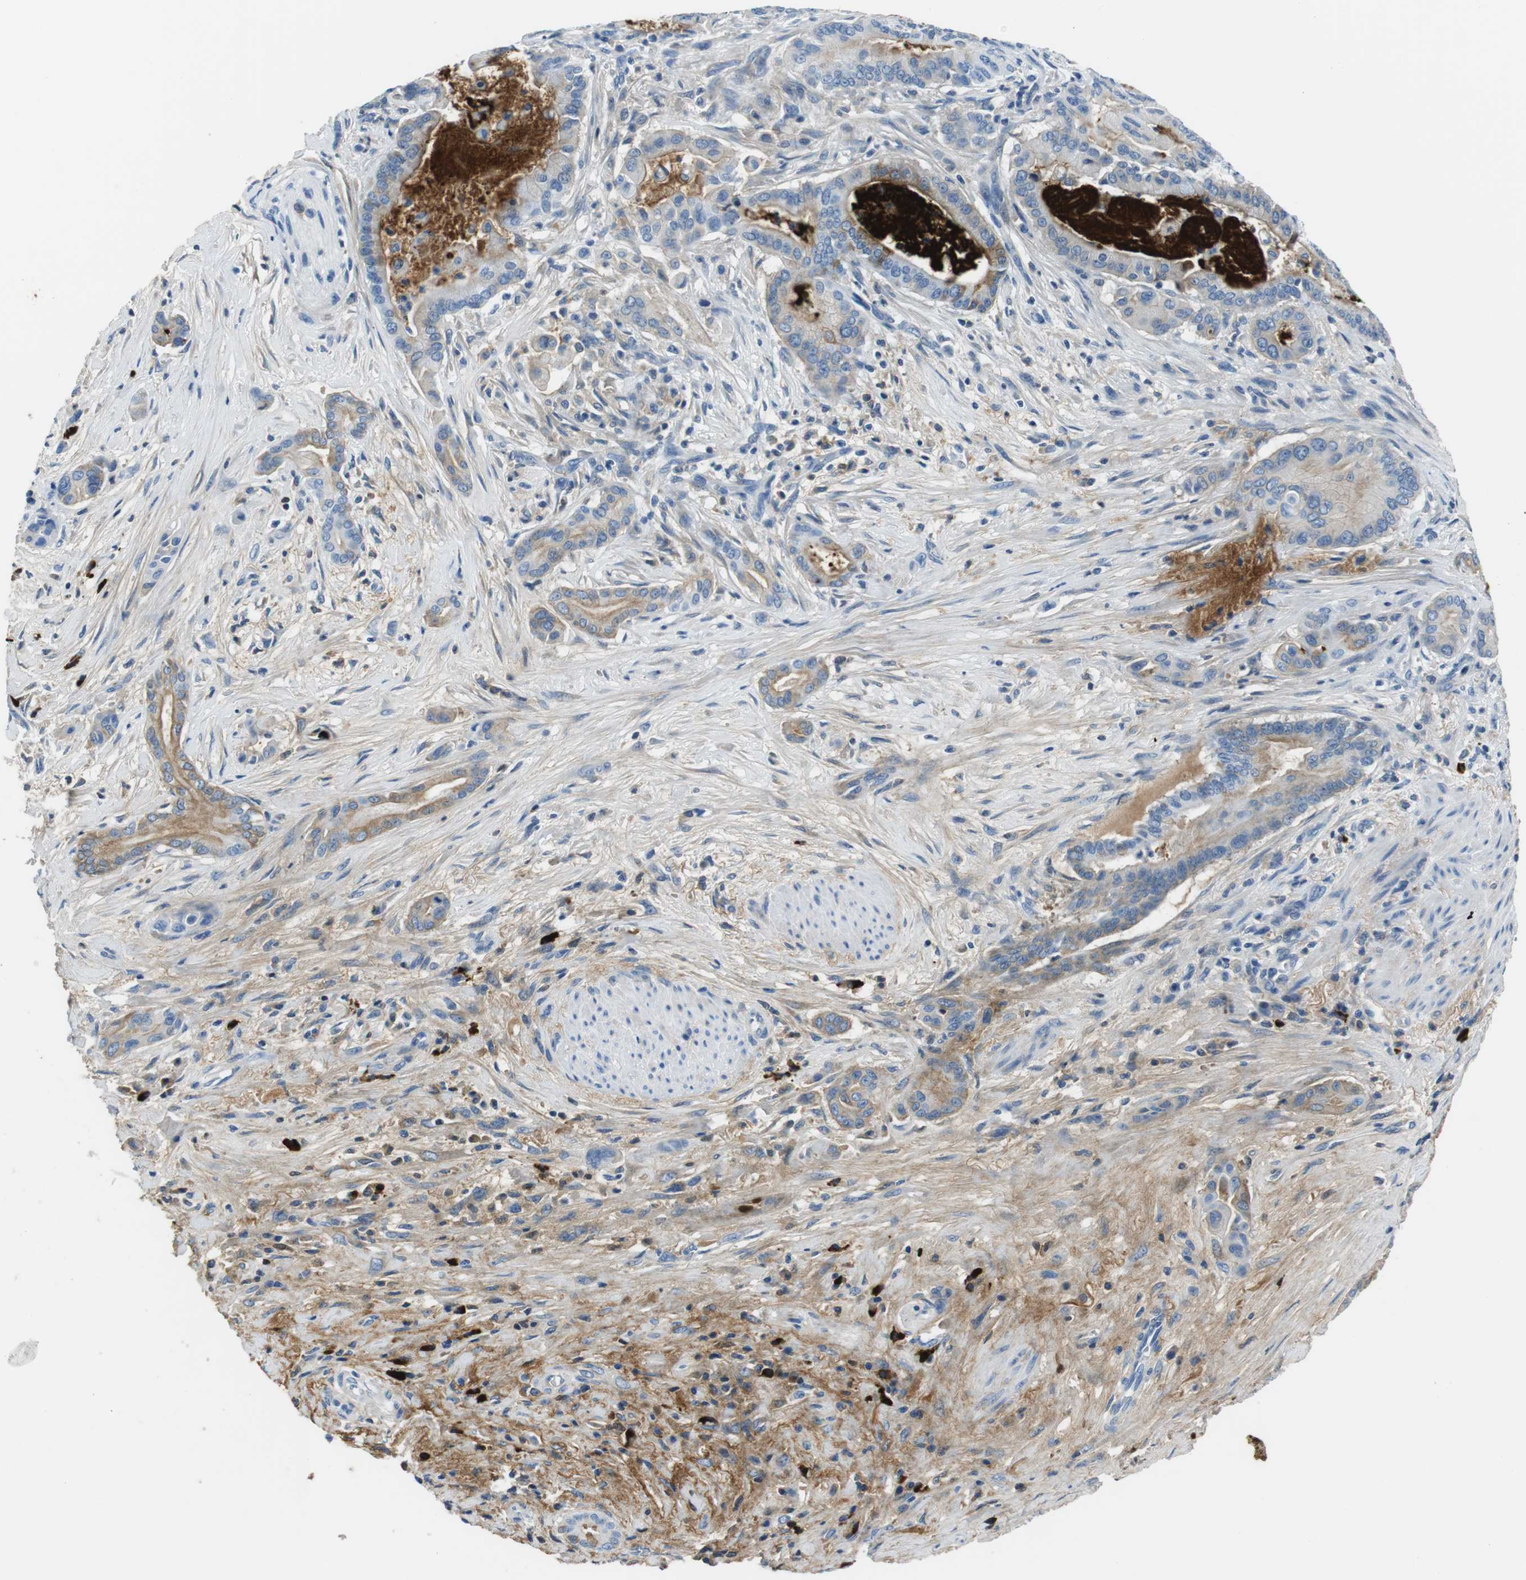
{"staining": {"intensity": "moderate", "quantity": "<25%", "location": "cytoplasmic/membranous"}, "tissue": "pancreatic cancer", "cell_type": "Tumor cells", "image_type": "cancer", "snomed": [{"axis": "morphology", "description": "Normal tissue, NOS"}, {"axis": "morphology", "description": "Adenocarcinoma, NOS"}, {"axis": "topography", "description": "Pancreas"}], "caption": "This is an image of immunohistochemistry staining of pancreatic cancer, which shows moderate staining in the cytoplasmic/membranous of tumor cells.", "gene": "IGKC", "patient": {"sex": "male", "age": 63}}